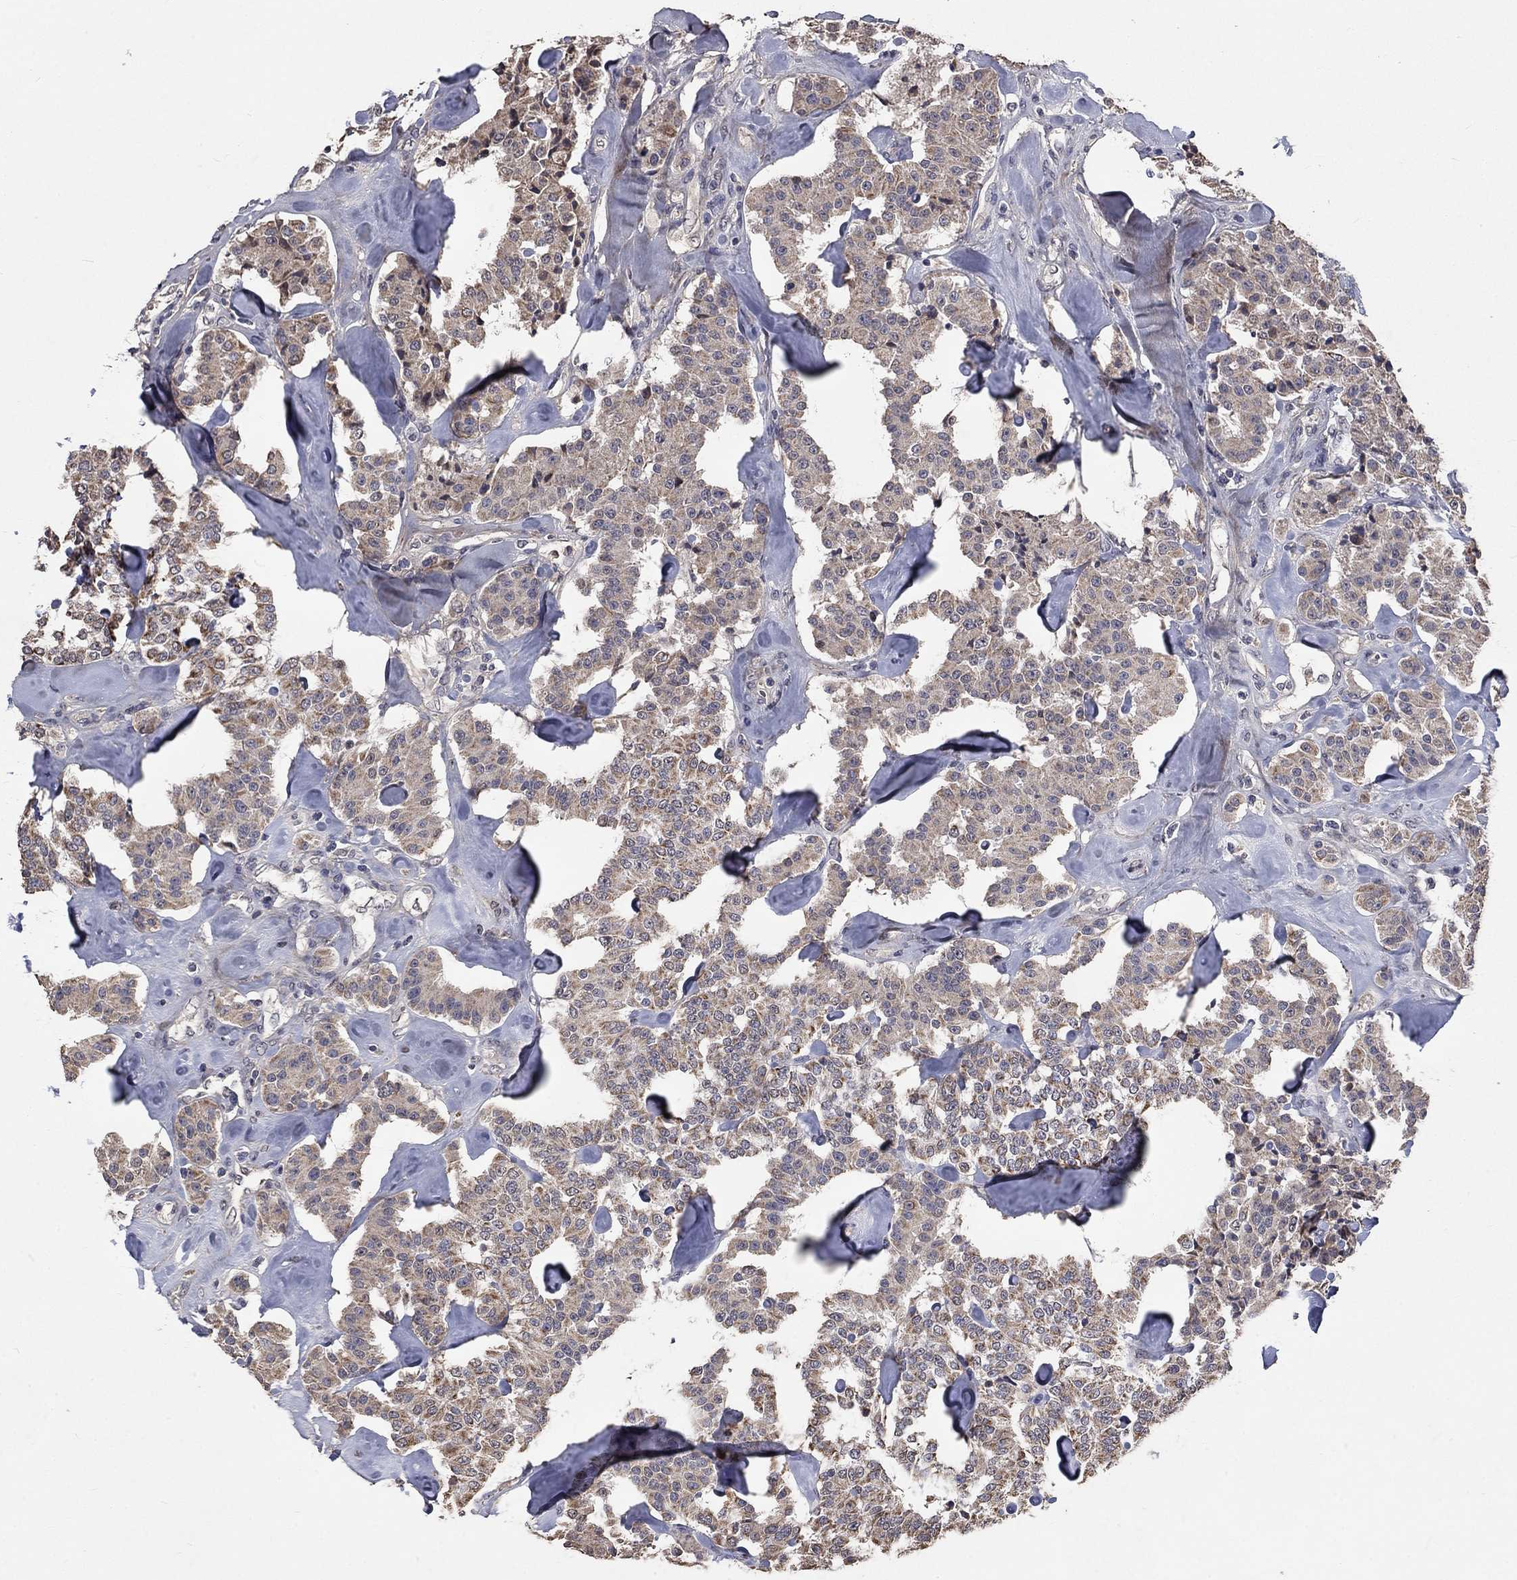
{"staining": {"intensity": "weak", "quantity": ">75%", "location": "cytoplasmic/membranous"}, "tissue": "carcinoid", "cell_type": "Tumor cells", "image_type": "cancer", "snomed": [{"axis": "morphology", "description": "Carcinoid, malignant, NOS"}, {"axis": "topography", "description": "Pancreas"}], "caption": "Protein staining shows weak cytoplasmic/membranous positivity in approximately >75% of tumor cells in carcinoid.", "gene": "CHST5", "patient": {"sex": "male", "age": 41}}